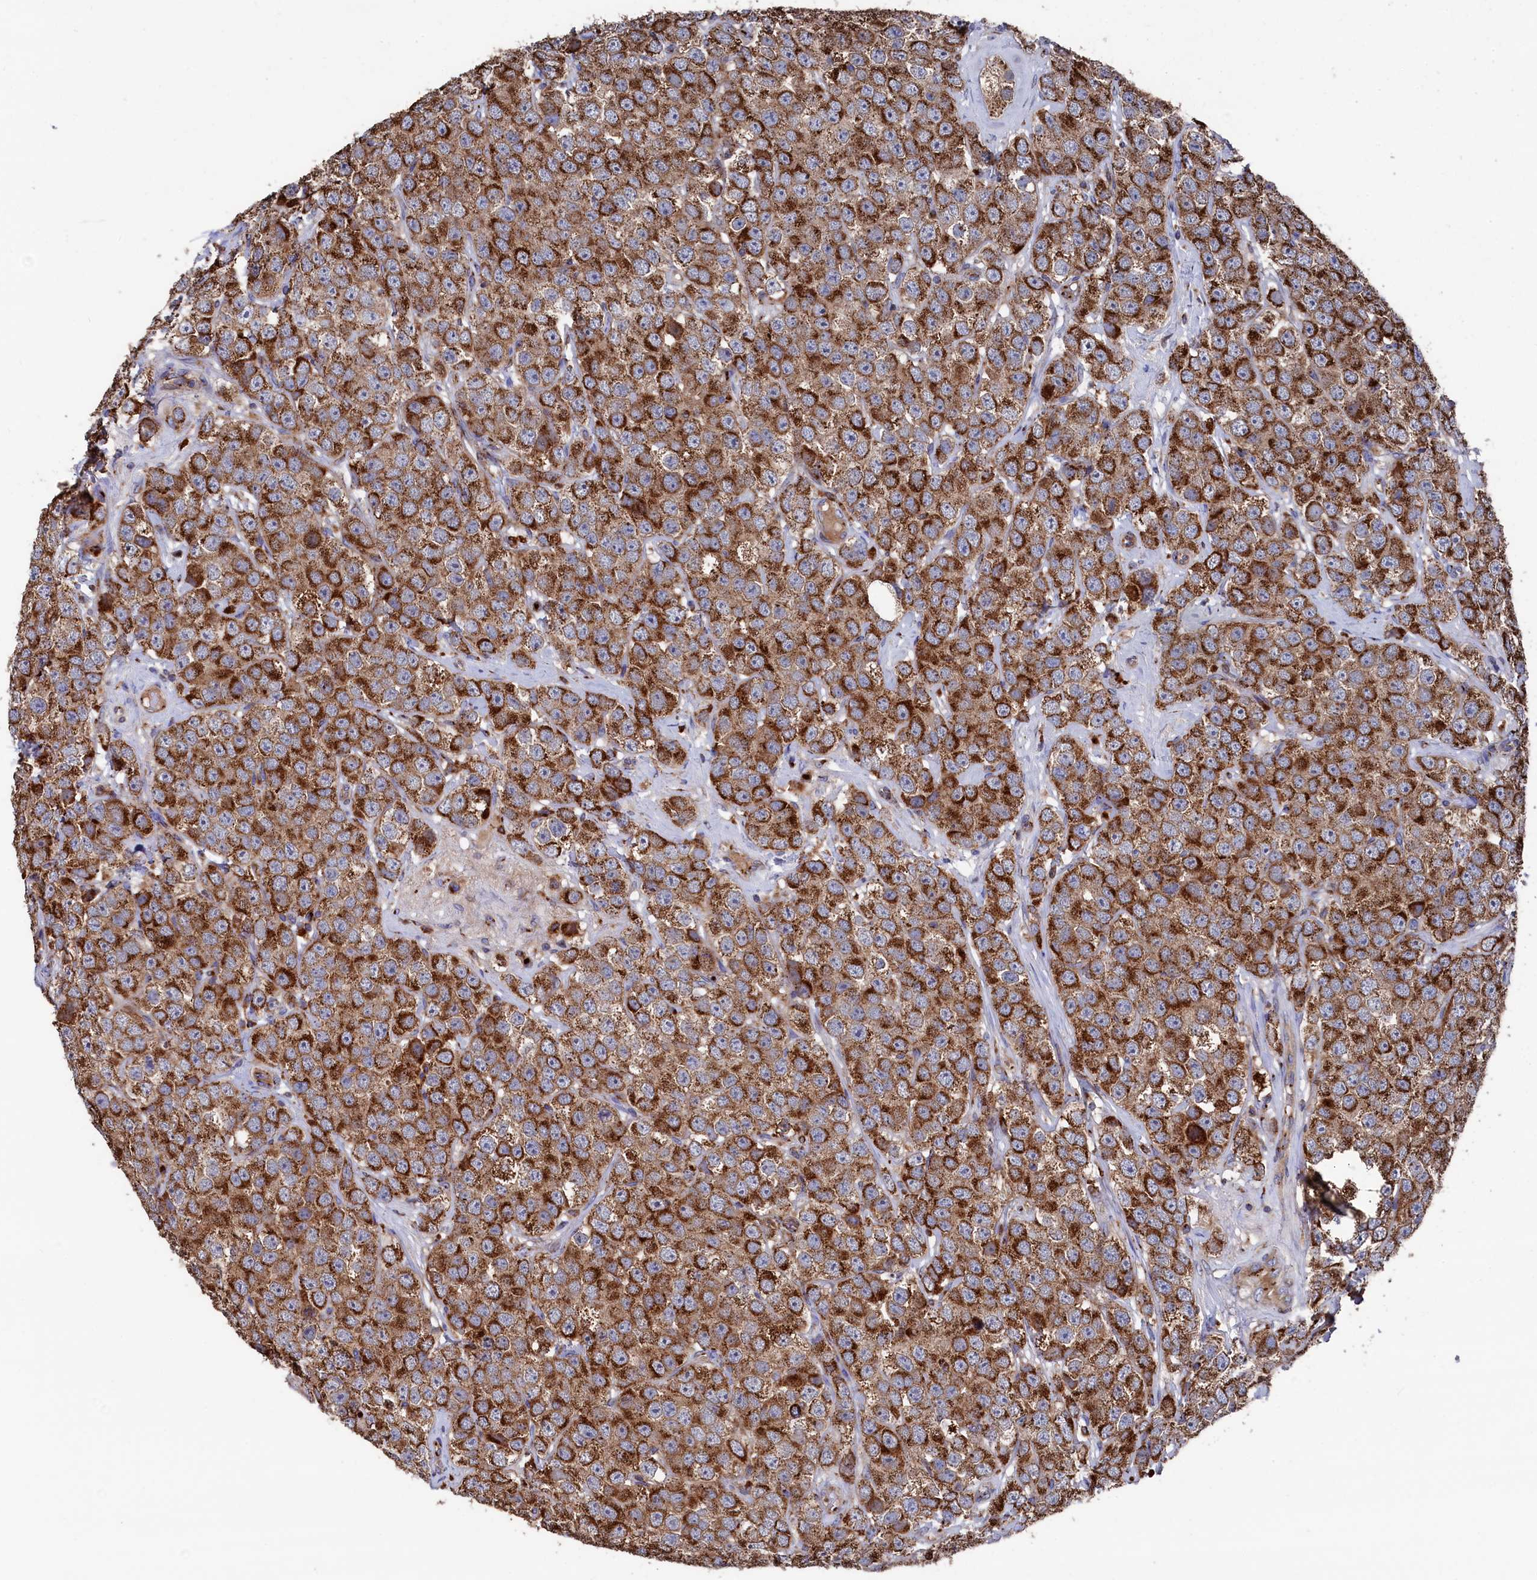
{"staining": {"intensity": "strong", "quantity": ">75%", "location": "cytoplasmic/membranous"}, "tissue": "testis cancer", "cell_type": "Tumor cells", "image_type": "cancer", "snomed": [{"axis": "morphology", "description": "Seminoma, NOS"}, {"axis": "topography", "description": "Testis"}], "caption": "Human testis cancer (seminoma) stained with a protein marker demonstrates strong staining in tumor cells.", "gene": "PRRC1", "patient": {"sex": "male", "age": 28}}